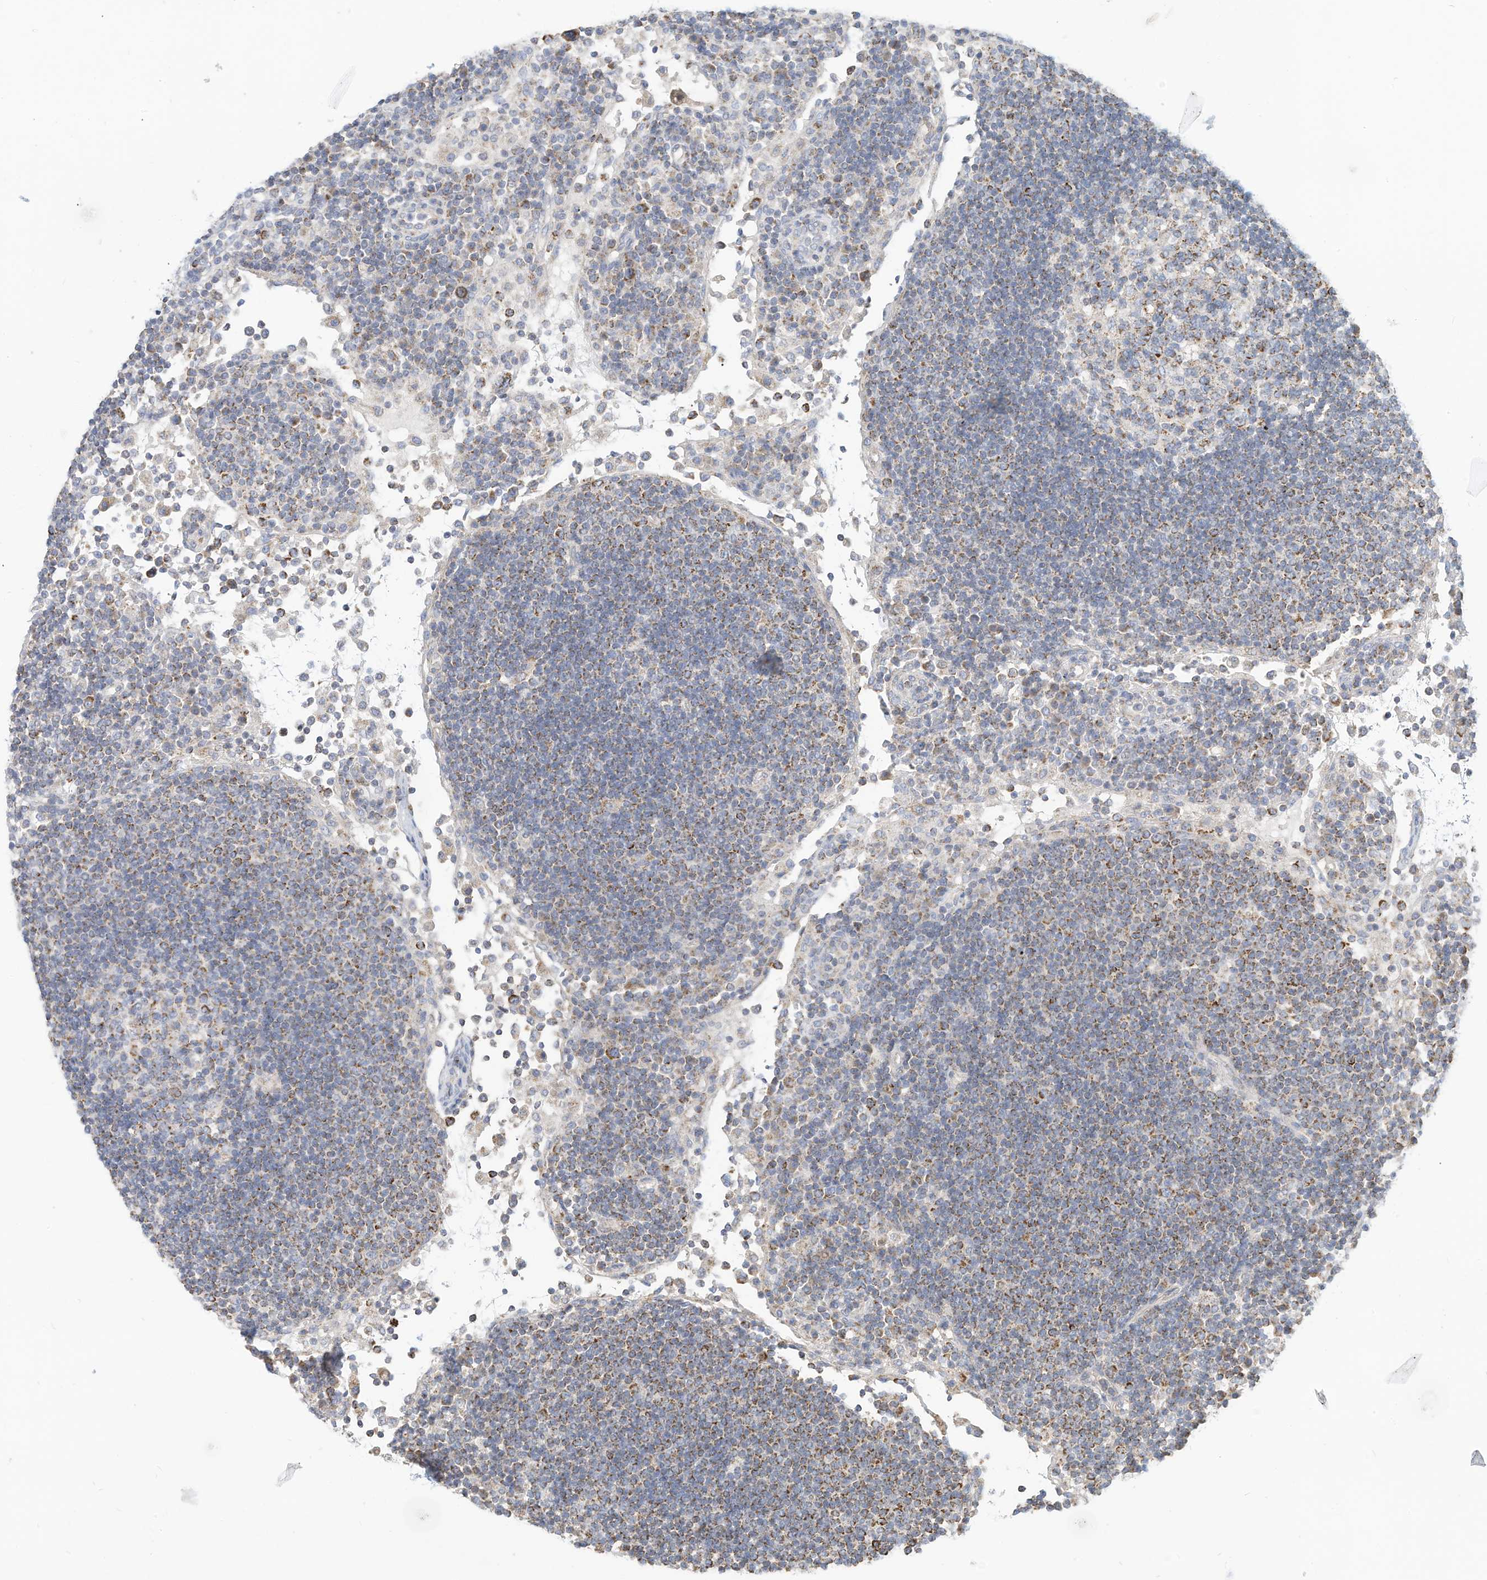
{"staining": {"intensity": "moderate", "quantity": "25%-75%", "location": "cytoplasmic/membranous"}, "tissue": "lymph node", "cell_type": "Germinal center cells", "image_type": "normal", "snomed": [{"axis": "morphology", "description": "Normal tissue, NOS"}, {"axis": "topography", "description": "Lymph node"}], "caption": "This is a histology image of immunohistochemistry staining of normal lymph node, which shows moderate staining in the cytoplasmic/membranous of germinal center cells.", "gene": "RHOH", "patient": {"sex": "female", "age": 53}}